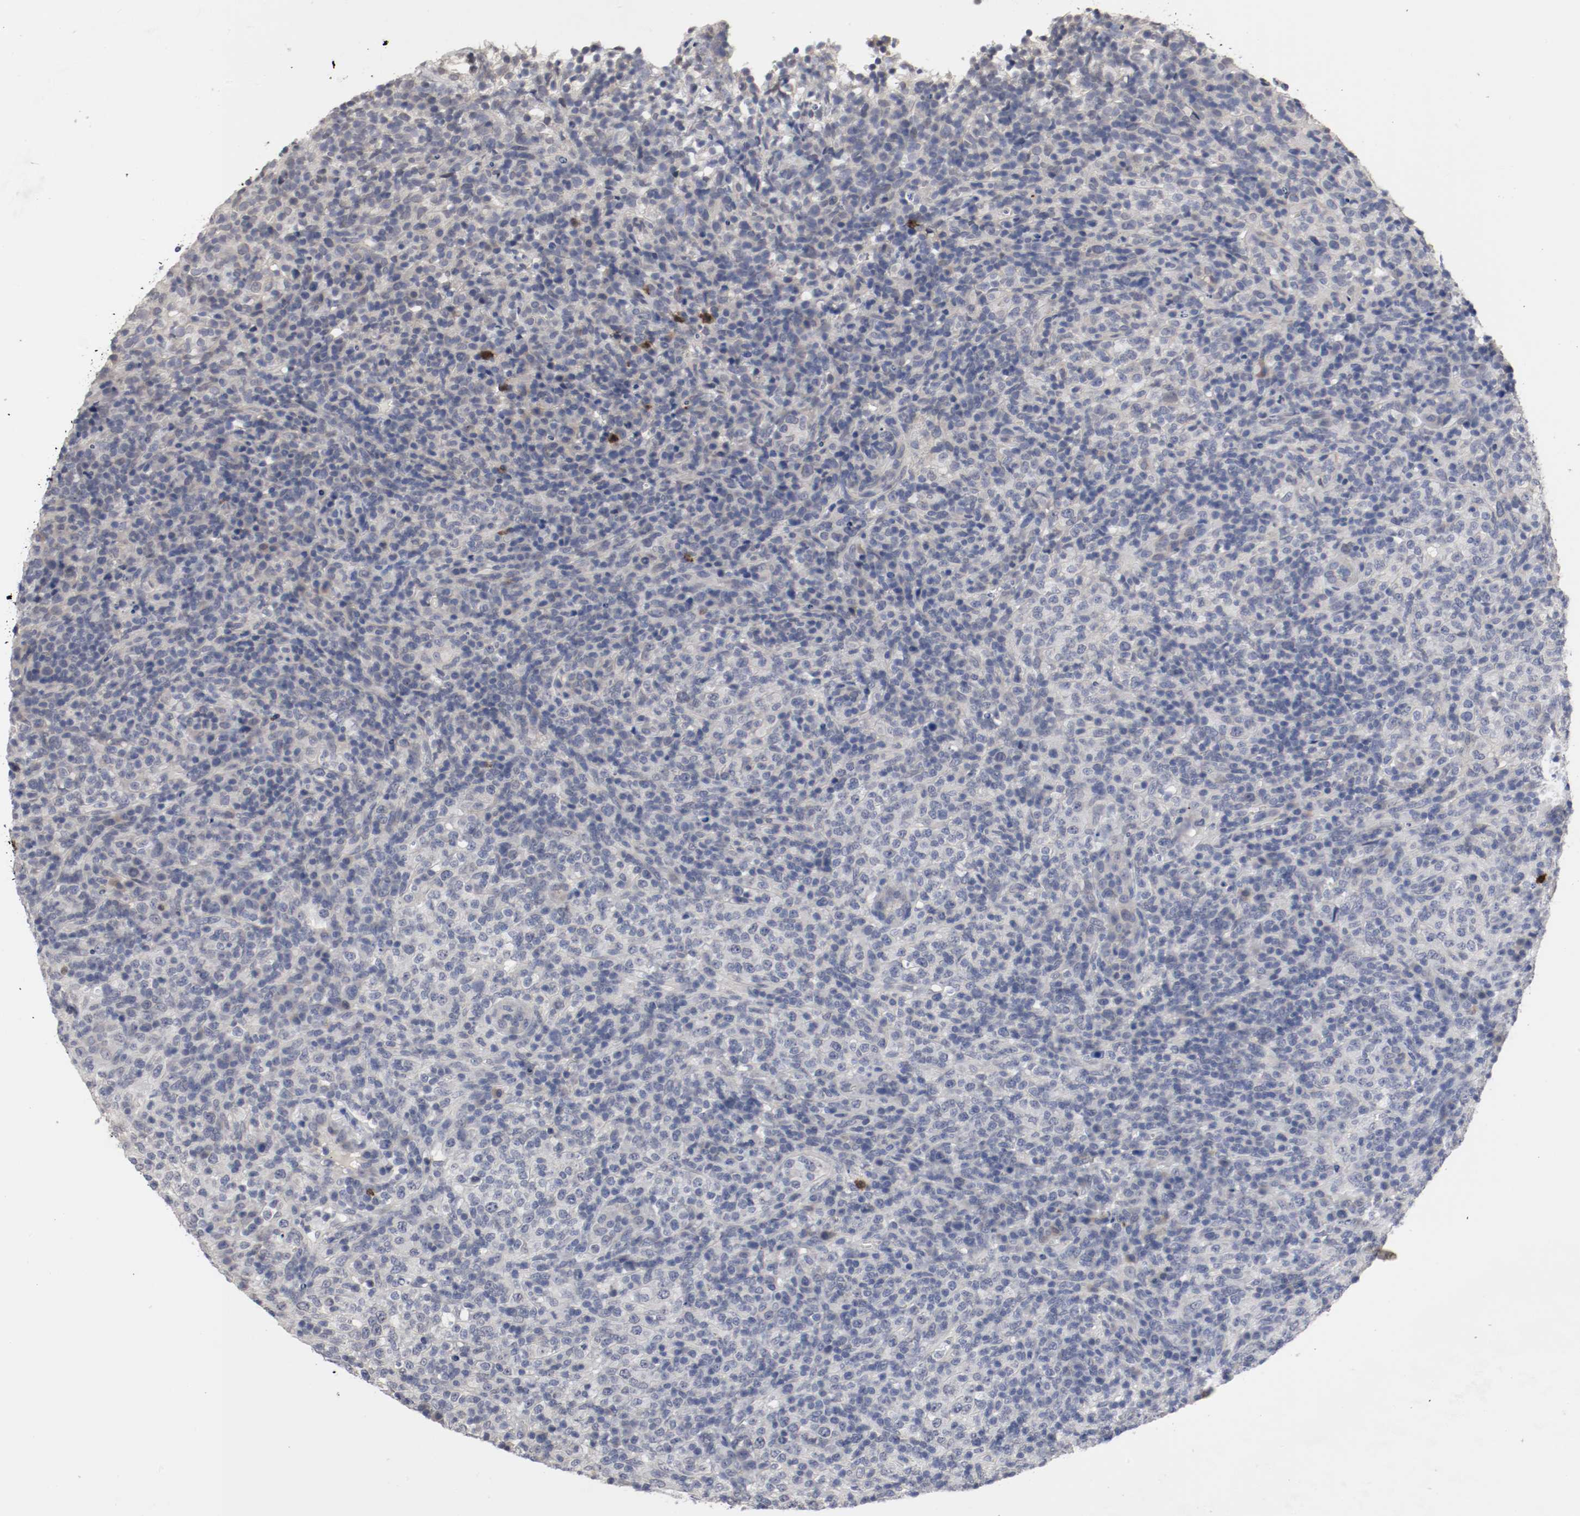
{"staining": {"intensity": "strong", "quantity": "<25%", "location": "nuclear"}, "tissue": "lymphoma", "cell_type": "Tumor cells", "image_type": "cancer", "snomed": [{"axis": "morphology", "description": "Malignant lymphoma, non-Hodgkin's type, High grade"}, {"axis": "topography", "description": "Lymph node"}], "caption": "High-grade malignant lymphoma, non-Hodgkin's type was stained to show a protein in brown. There is medium levels of strong nuclear staining in about <25% of tumor cells.", "gene": "CEBPE", "patient": {"sex": "female", "age": 76}}